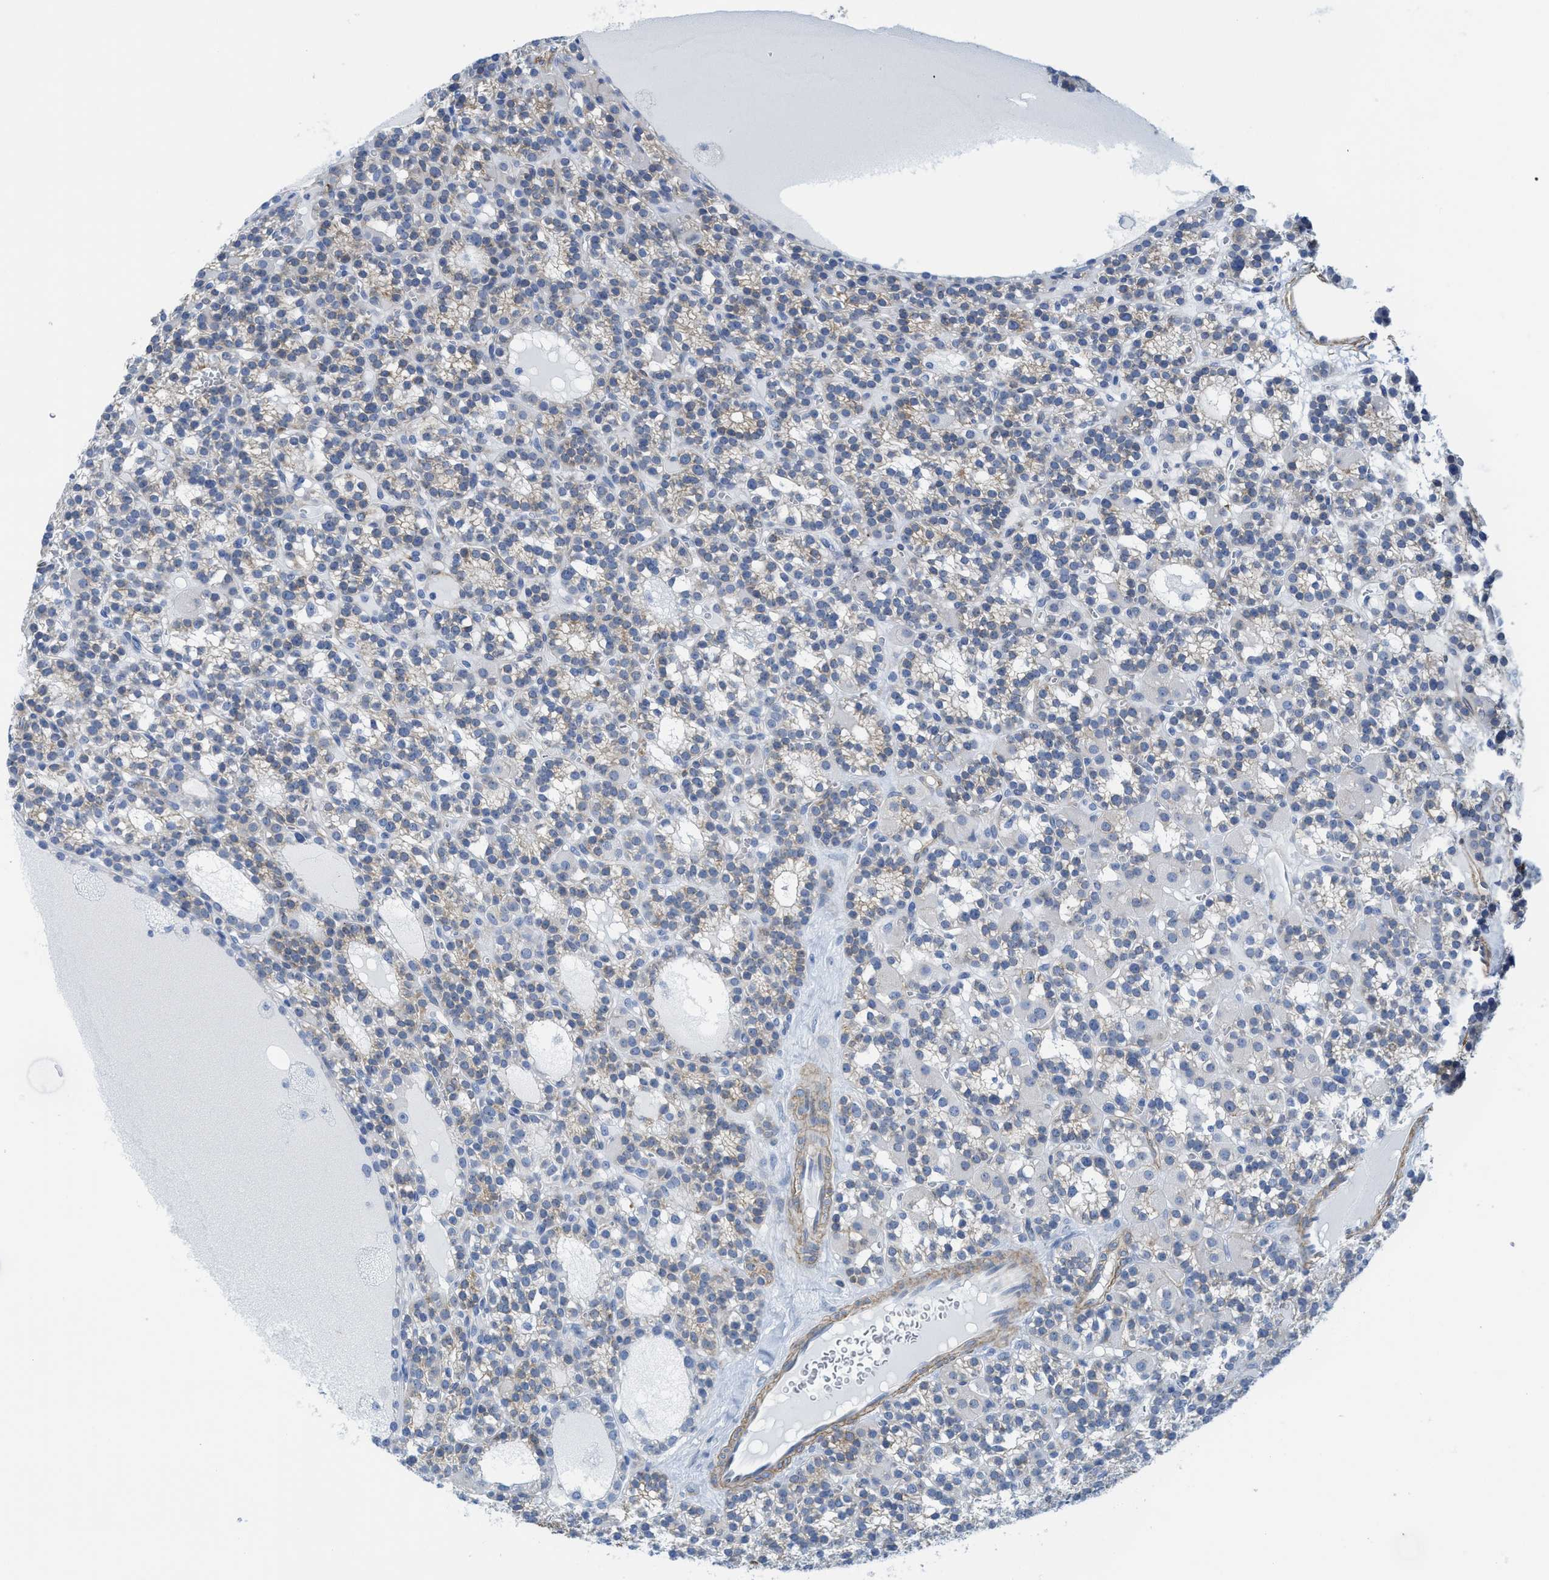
{"staining": {"intensity": "moderate", "quantity": "<25%", "location": "cytoplasmic/membranous"}, "tissue": "parathyroid gland", "cell_type": "Glandular cells", "image_type": "normal", "snomed": [{"axis": "morphology", "description": "Normal tissue, NOS"}, {"axis": "morphology", "description": "Adenoma, NOS"}, {"axis": "topography", "description": "Parathyroid gland"}], "caption": "Protein expression analysis of benign parathyroid gland shows moderate cytoplasmic/membranous staining in approximately <25% of glandular cells. (DAB = brown stain, brightfield microscopy at high magnification).", "gene": "TUB", "patient": {"sex": "female", "age": 58}}